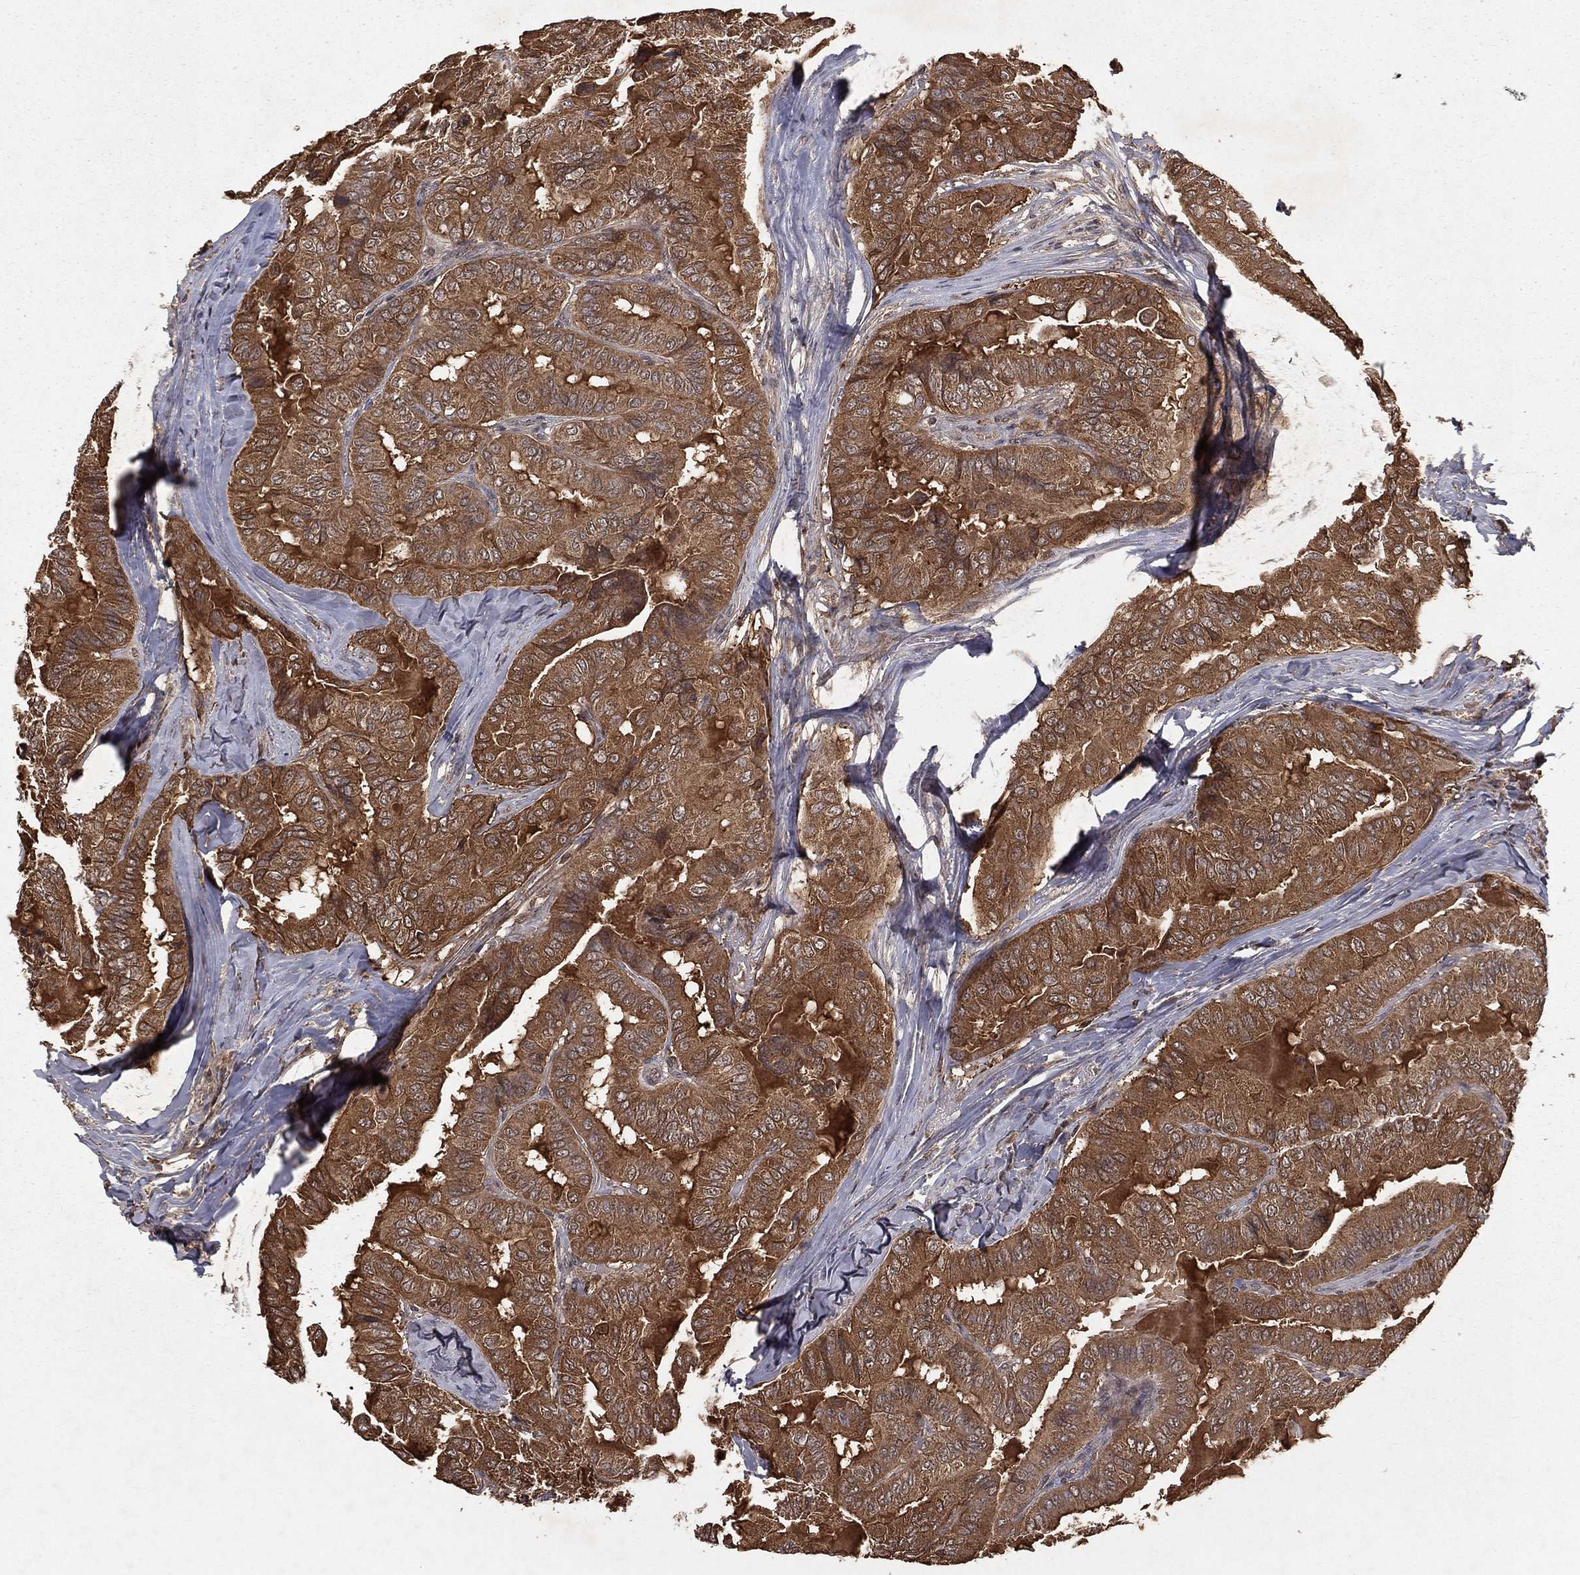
{"staining": {"intensity": "moderate", "quantity": ">75%", "location": "cytoplasmic/membranous"}, "tissue": "thyroid cancer", "cell_type": "Tumor cells", "image_type": "cancer", "snomed": [{"axis": "morphology", "description": "Papillary adenocarcinoma, NOS"}, {"axis": "topography", "description": "Thyroid gland"}], "caption": "Tumor cells exhibit medium levels of moderate cytoplasmic/membranous staining in about >75% of cells in human thyroid cancer.", "gene": "ZDHHC15", "patient": {"sex": "female", "age": 68}}